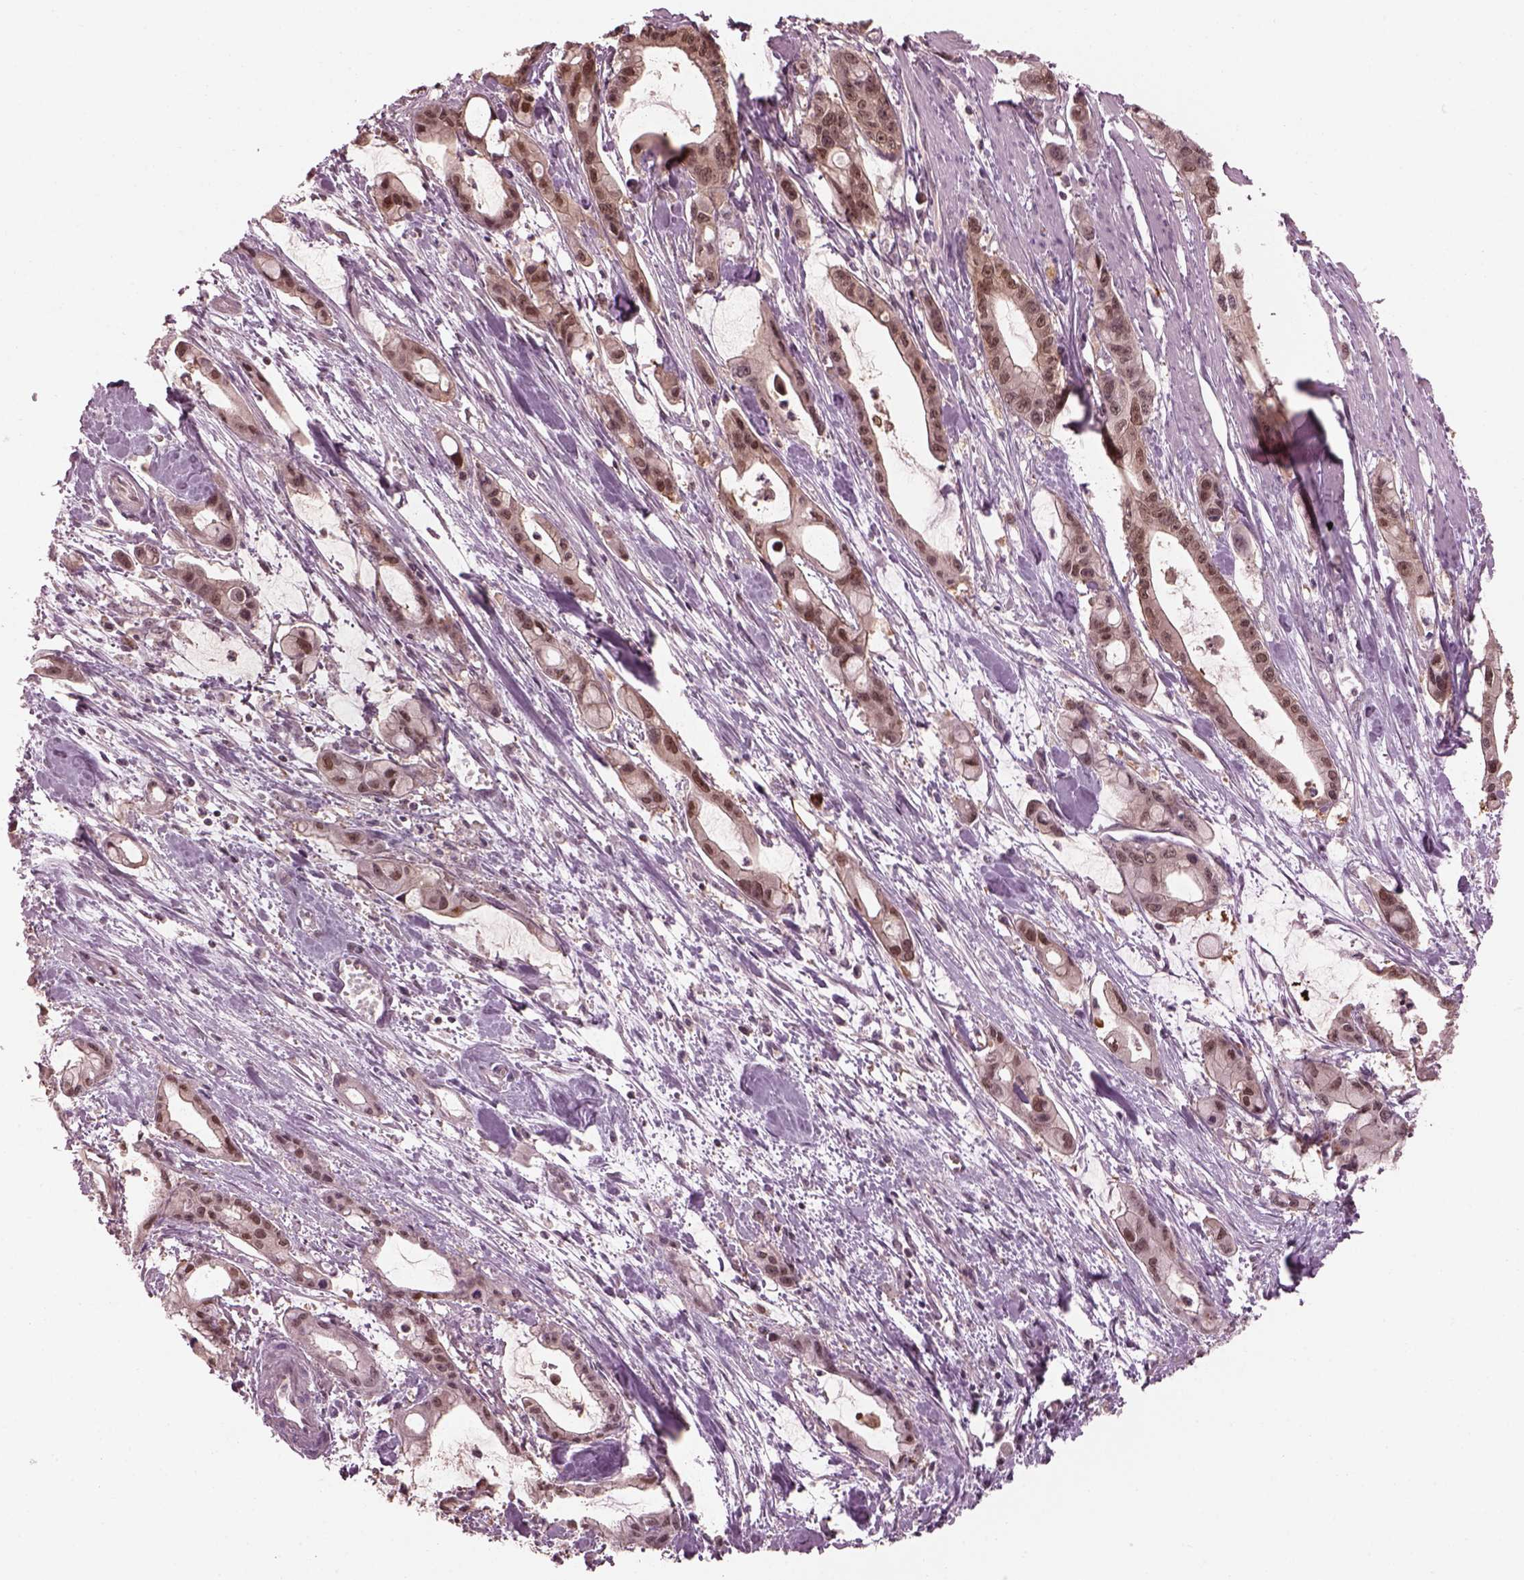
{"staining": {"intensity": "moderate", "quantity": ">75%", "location": "cytoplasmic/membranous,nuclear"}, "tissue": "pancreatic cancer", "cell_type": "Tumor cells", "image_type": "cancer", "snomed": [{"axis": "morphology", "description": "Adenocarcinoma, NOS"}, {"axis": "topography", "description": "Pancreas"}], "caption": "Approximately >75% of tumor cells in human adenocarcinoma (pancreatic) show moderate cytoplasmic/membranous and nuclear protein expression as visualized by brown immunohistochemical staining.", "gene": "SRI", "patient": {"sex": "male", "age": 48}}